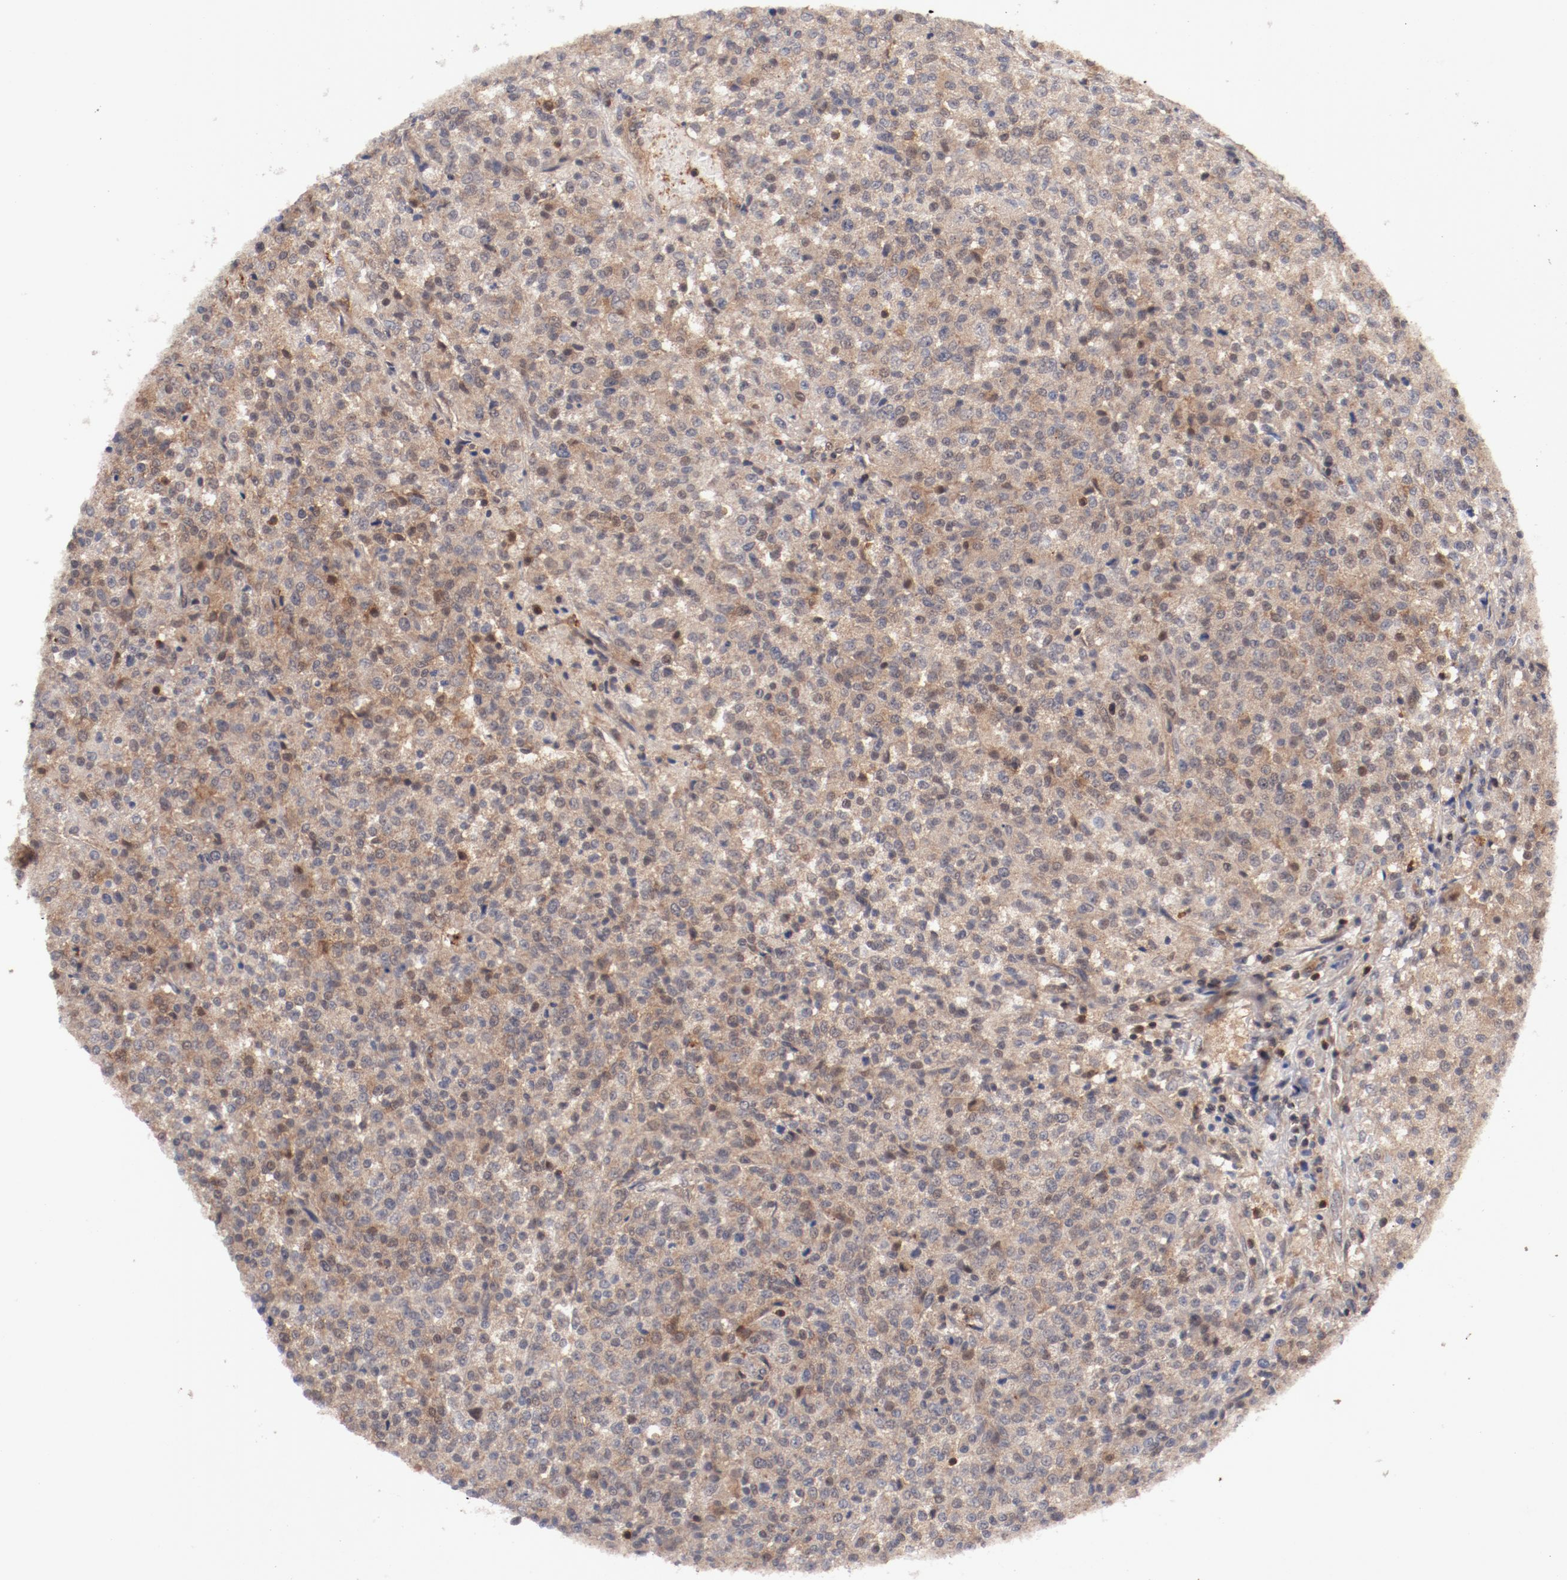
{"staining": {"intensity": "weak", "quantity": ">75%", "location": "cytoplasmic/membranous"}, "tissue": "testis cancer", "cell_type": "Tumor cells", "image_type": "cancer", "snomed": [{"axis": "morphology", "description": "Seminoma, NOS"}, {"axis": "topography", "description": "Testis"}], "caption": "This histopathology image displays IHC staining of seminoma (testis), with low weak cytoplasmic/membranous staining in about >75% of tumor cells.", "gene": "GUF1", "patient": {"sex": "male", "age": 59}}